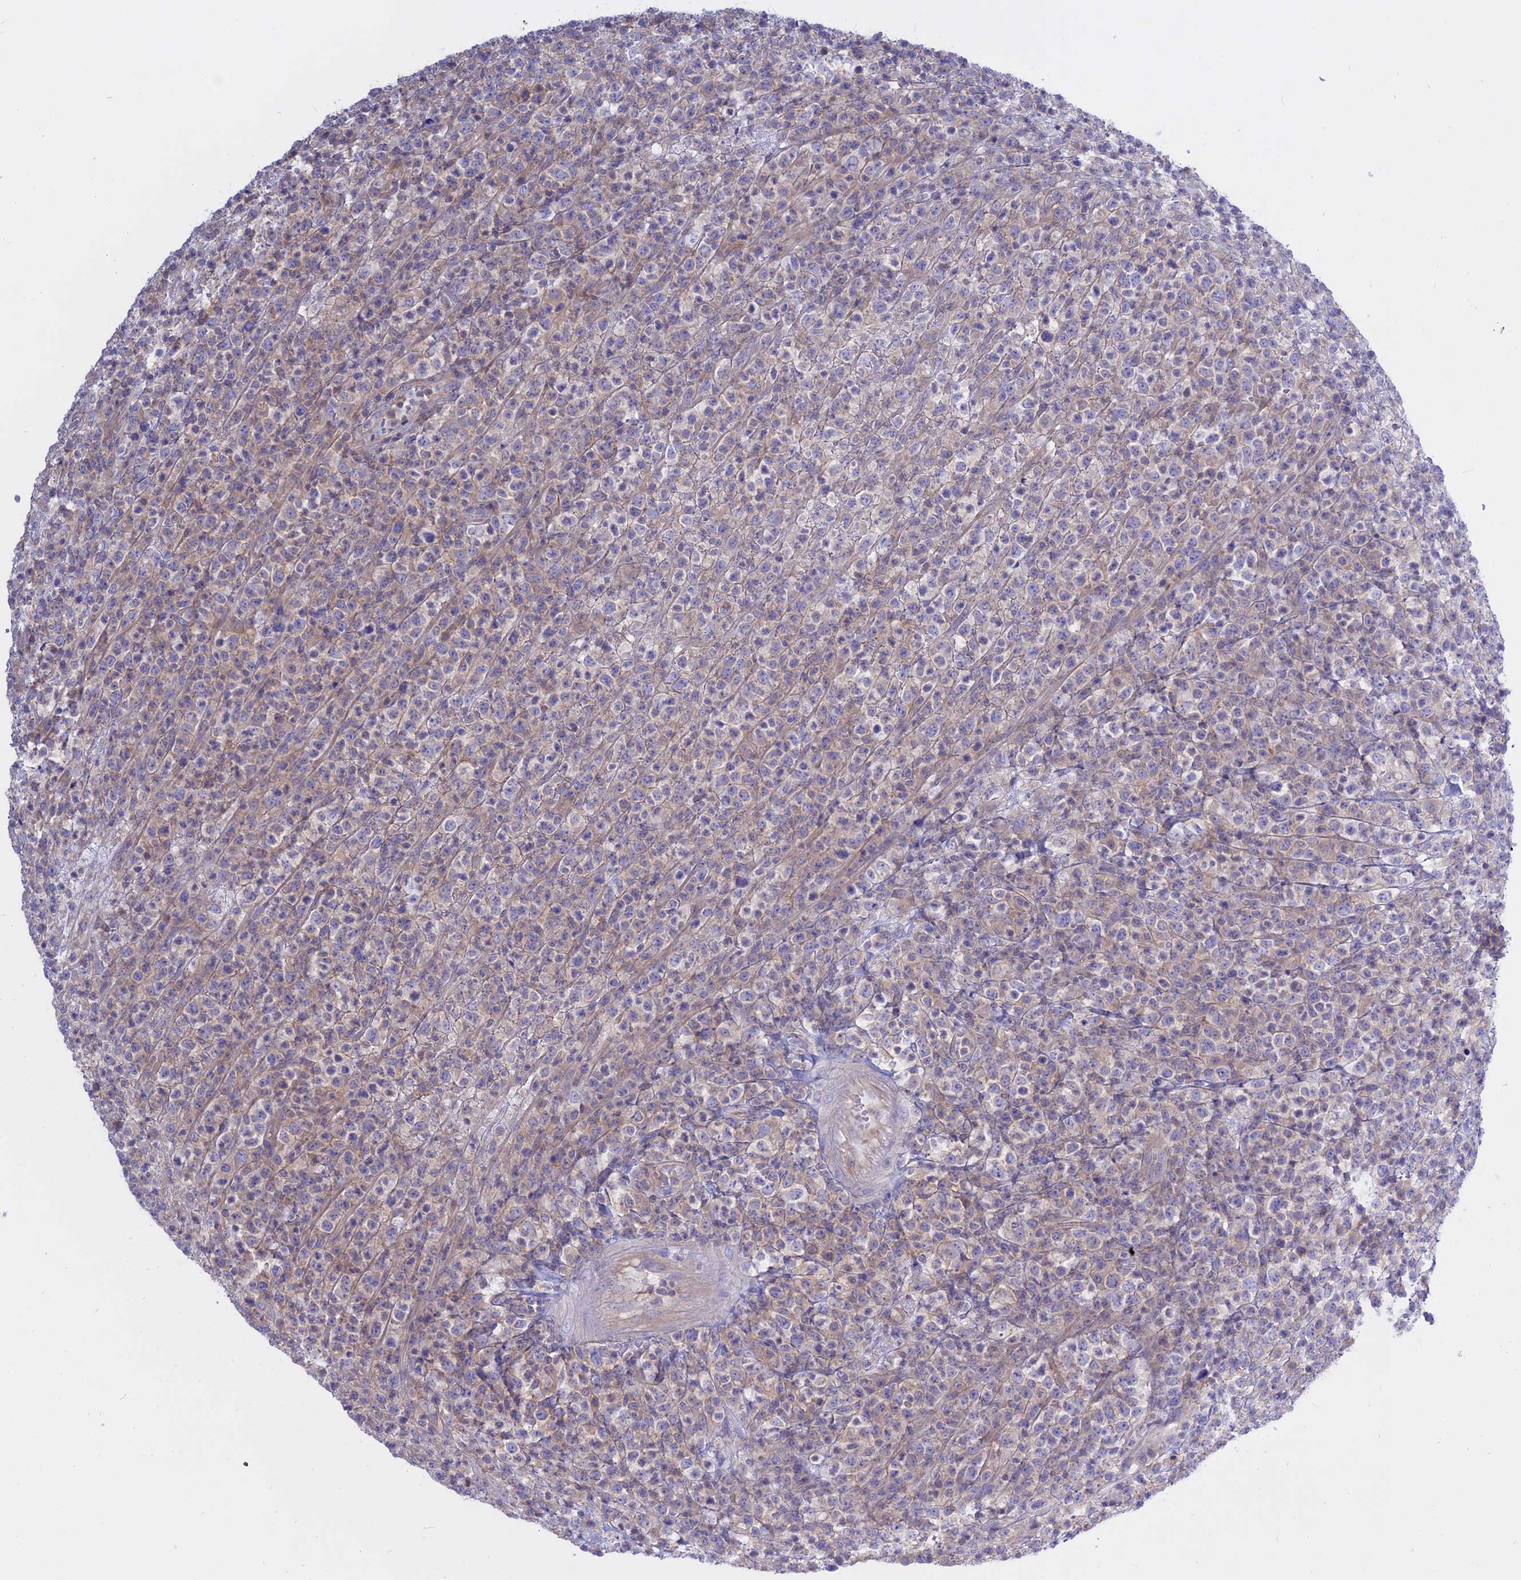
{"staining": {"intensity": "negative", "quantity": "none", "location": "none"}, "tissue": "lymphoma", "cell_type": "Tumor cells", "image_type": "cancer", "snomed": [{"axis": "morphology", "description": "Malignant lymphoma, non-Hodgkin's type, High grade"}, {"axis": "topography", "description": "Colon"}], "caption": "Immunohistochemistry micrograph of high-grade malignant lymphoma, non-Hodgkin's type stained for a protein (brown), which shows no staining in tumor cells.", "gene": "AHCYL1", "patient": {"sex": "female", "age": 53}}